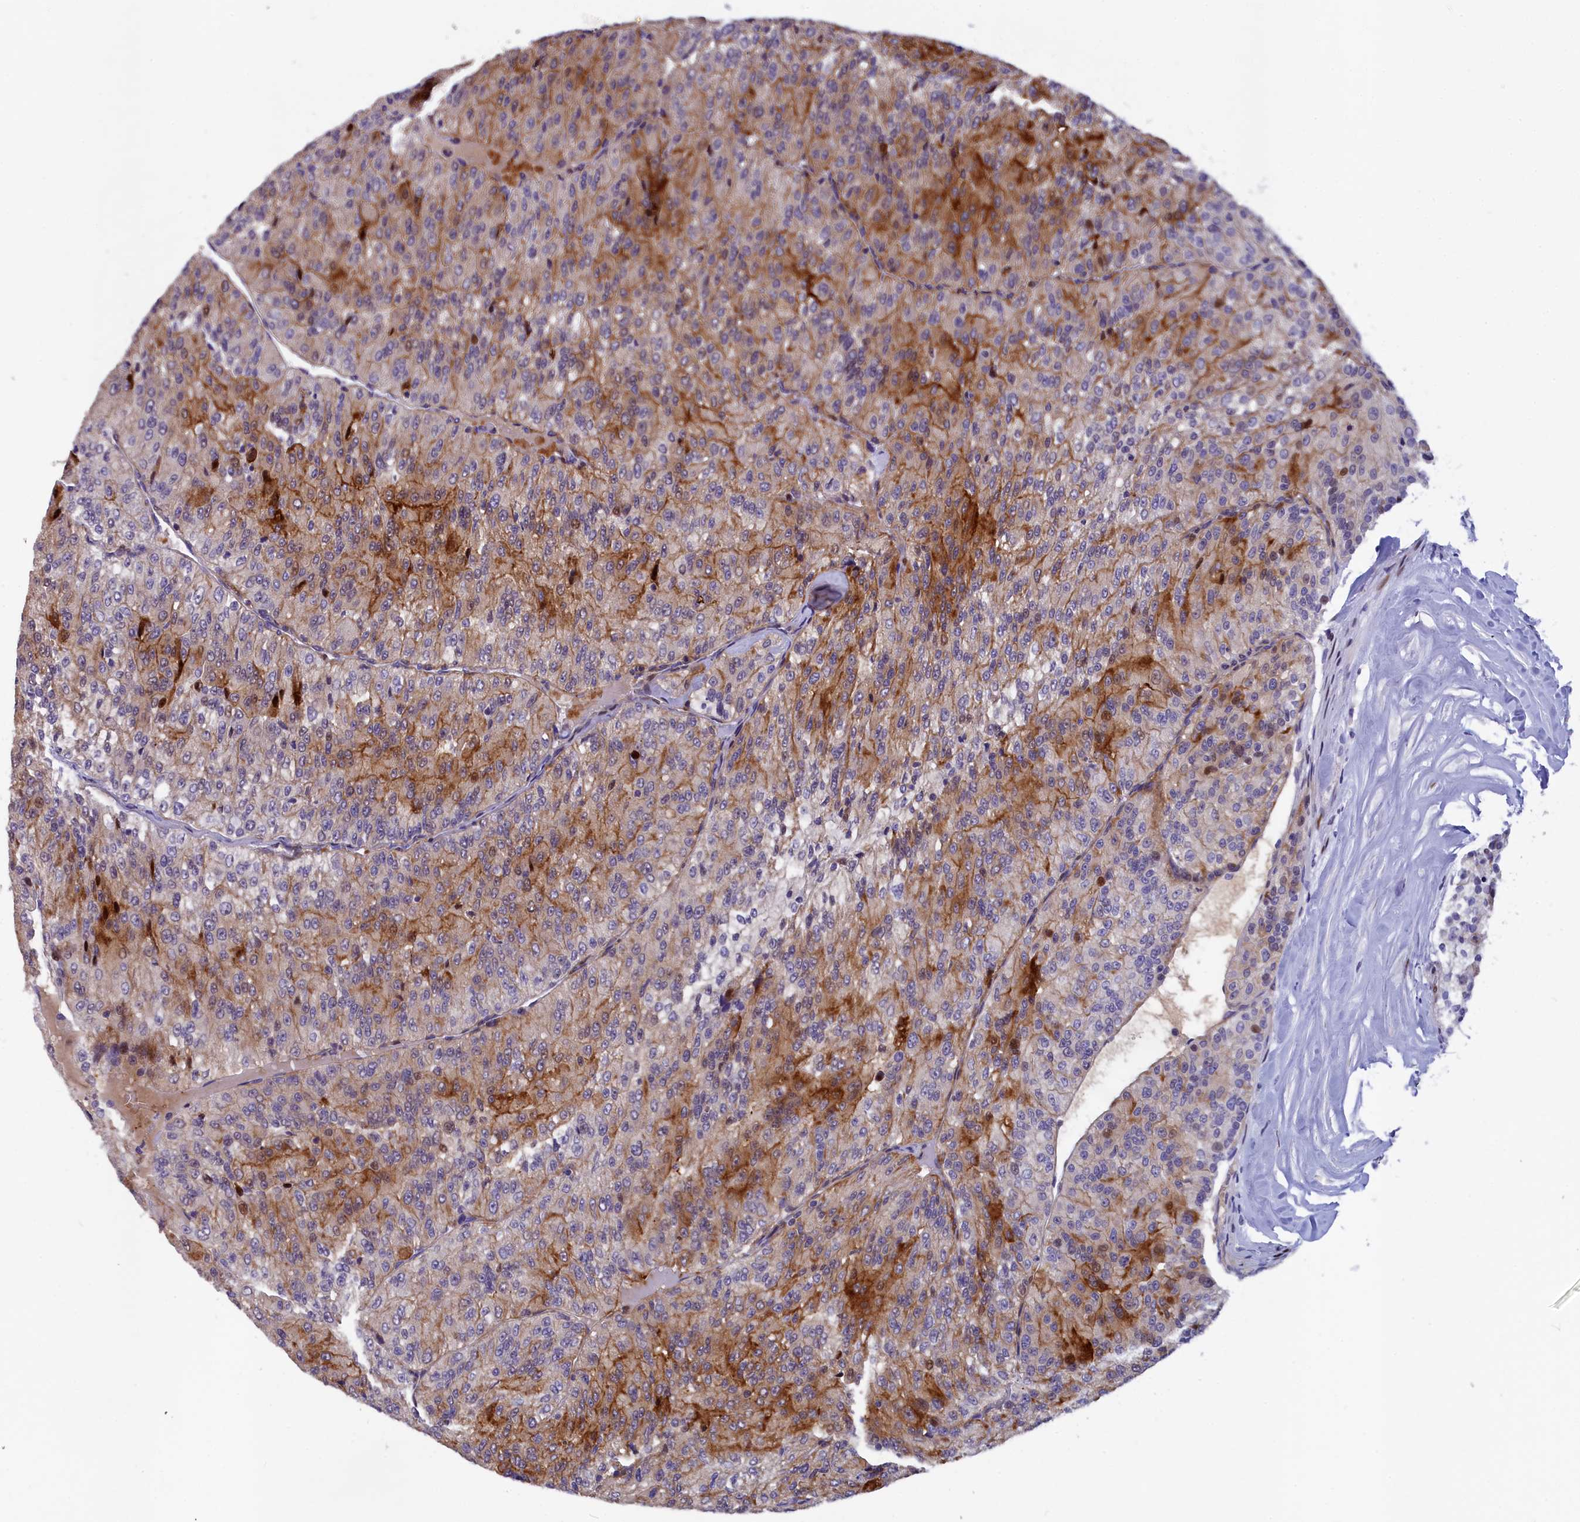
{"staining": {"intensity": "strong", "quantity": "25%-75%", "location": "cytoplasmic/membranous"}, "tissue": "renal cancer", "cell_type": "Tumor cells", "image_type": "cancer", "snomed": [{"axis": "morphology", "description": "Adenocarcinoma, NOS"}, {"axis": "topography", "description": "Kidney"}], "caption": "Renal cancer stained with DAB (3,3'-diaminobenzidine) immunohistochemistry demonstrates high levels of strong cytoplasmic/membranous staining in about 25%-75% of tumor cells.", "gene": "NKPD1", "patient": {"sex": "female", "age": 63}}